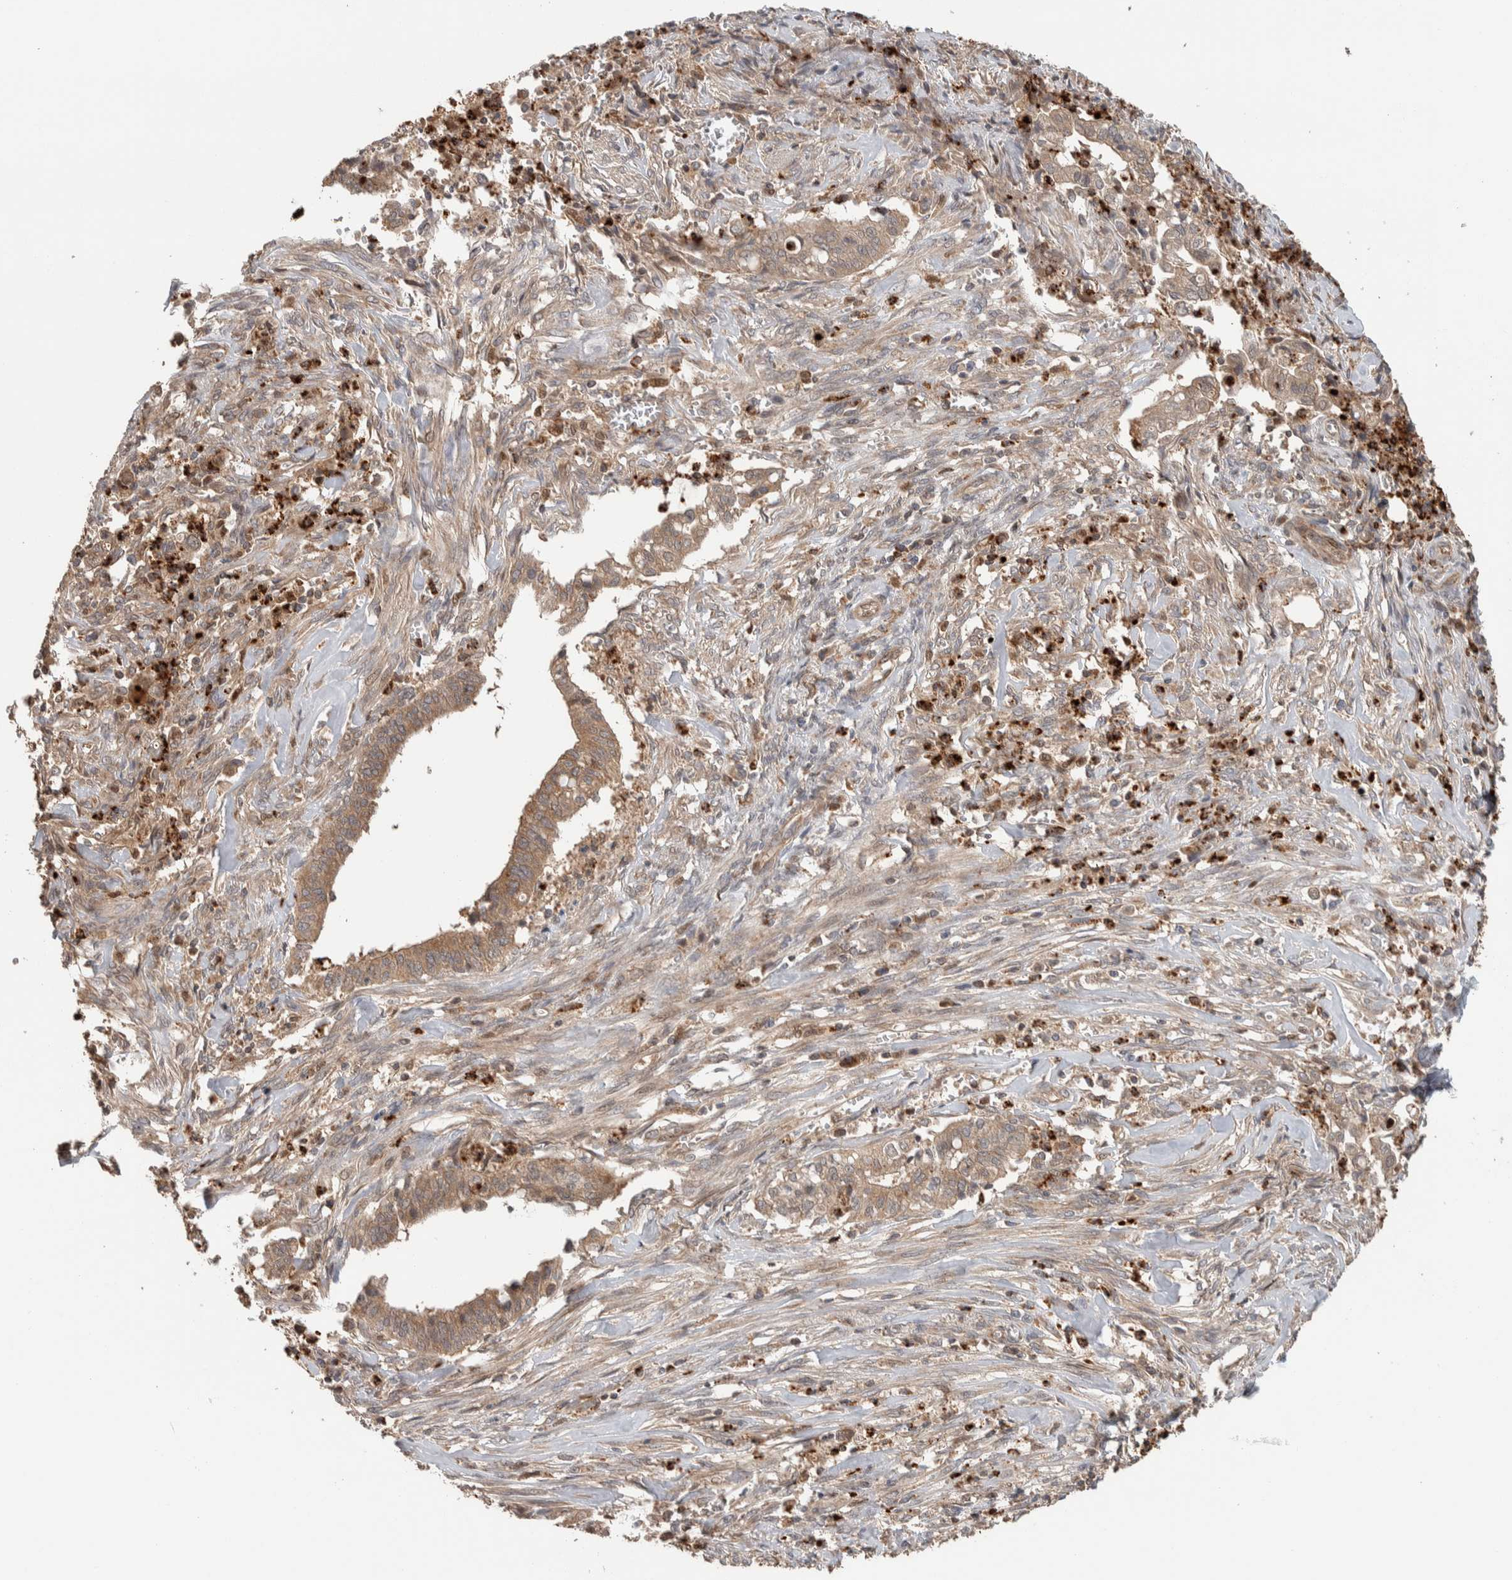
{"staining": {"intensity": "moderate", "quantity": ">75%", "location": "cytoplasmic/membranous"}, "tissue": "cervical cancer", "cell_type": "Tumor cells", "image_type": "cancer", "snomed": [{"axis": "morphology", "description": "Adenocarcinoma, NOS"}, {"axis": "topography", "description": "Cervix"}], "caption": "Protein staining exhibits moderate cytoplasmic/membranous positivity in approximately >75% of tumor cells in cervical cancer (adenocarcinoma). The protein is shown in brown color, while the nuclei are stained blue.", "gene": "VPS53", "patient": {"sex": "female", "age": 44}}